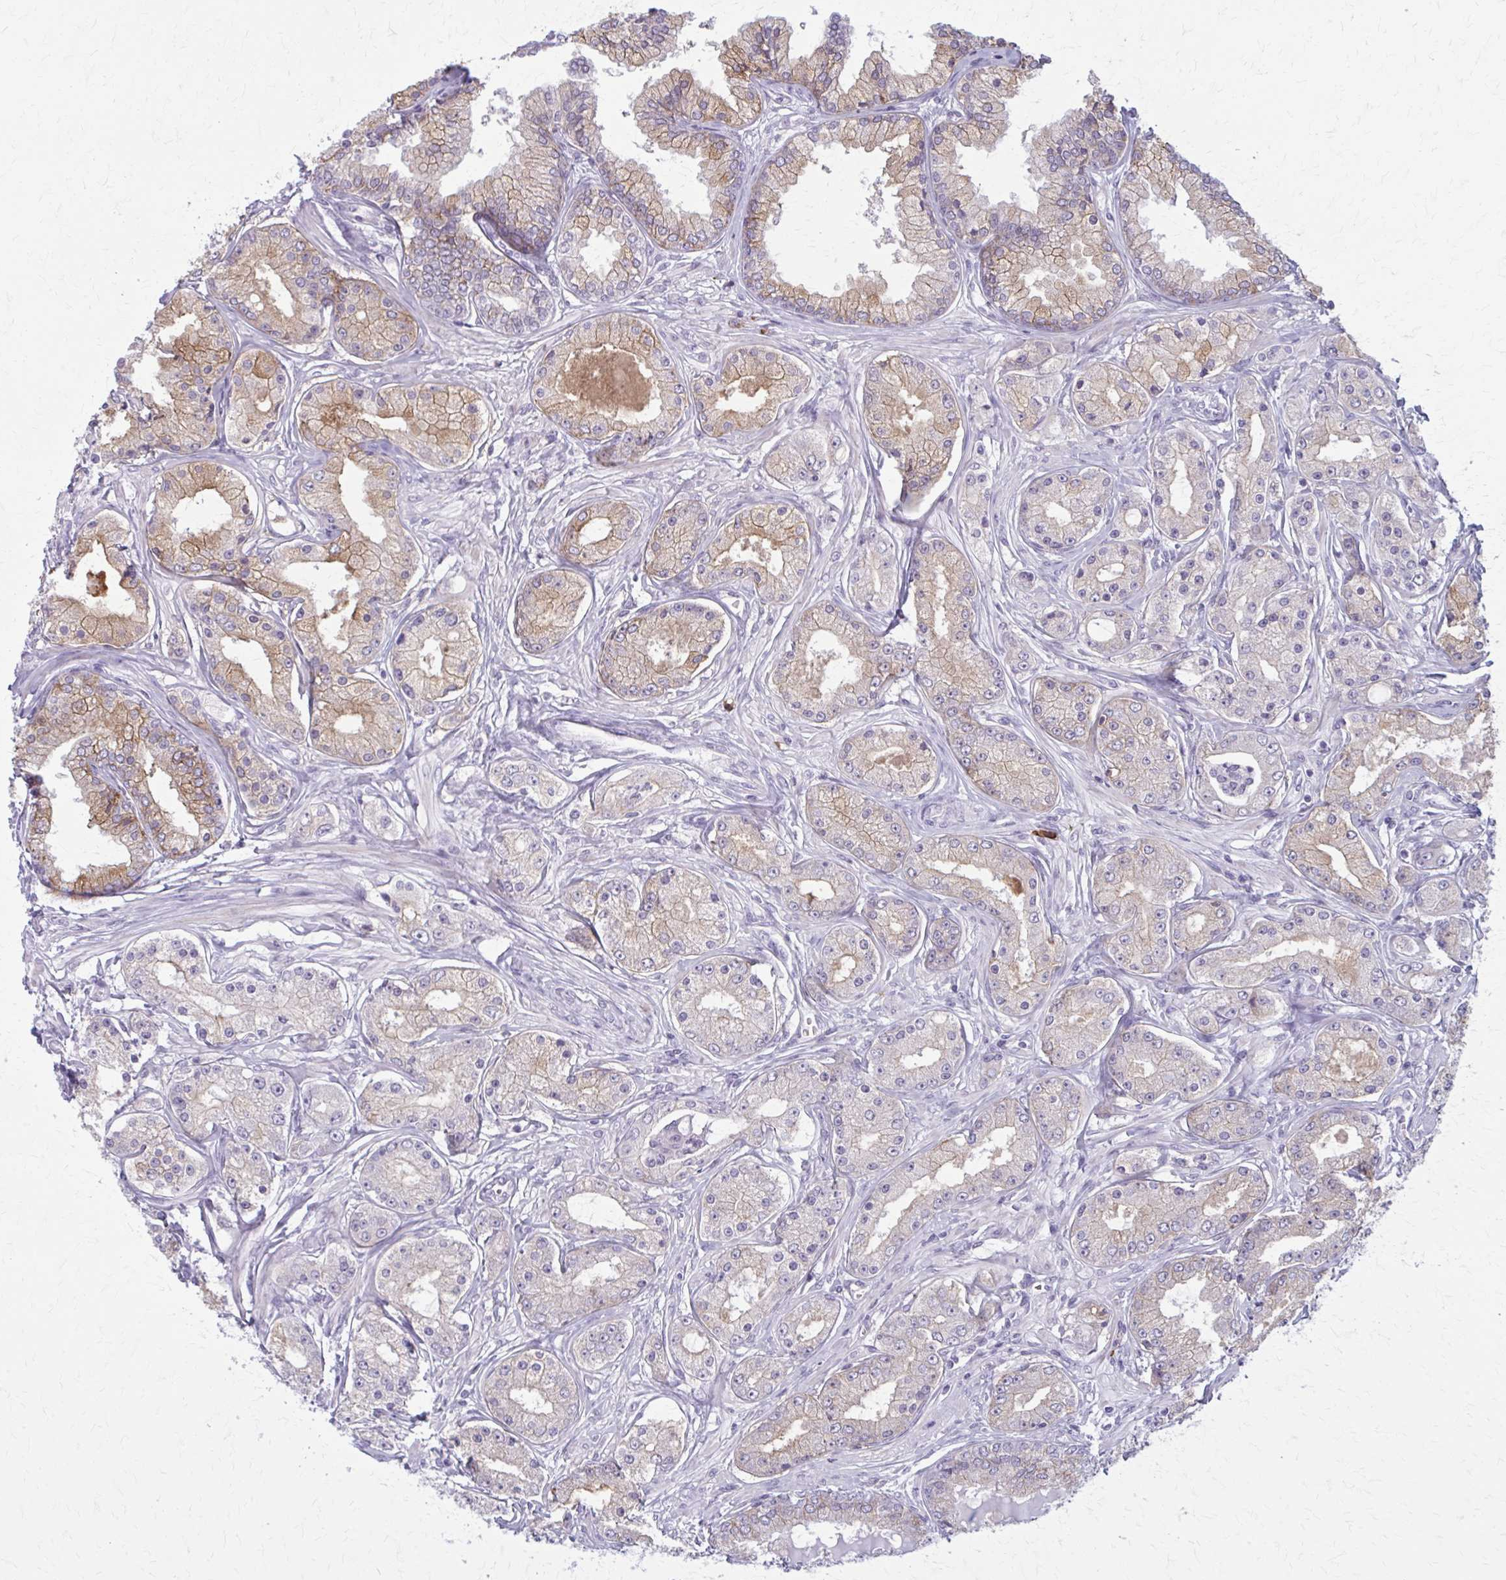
{"staining": {"intensity": "weak", "quantity": "<25%", "location": "cytoplasmic/membranous"}, "tissue": "prostate cancer", "cell_type": "Tumor cells", "image_type": "cancer", "snomed": [{"axis": "morphology", "description": "Adenocarcinoma, High grade"}, {"axis": "topography", "description": "Prostate"}], "caption": "Tumor cells show no significant protein positivity in prostate cancer.", "gene": "CD38", "patient": {"sex": "male", "age": 66}}